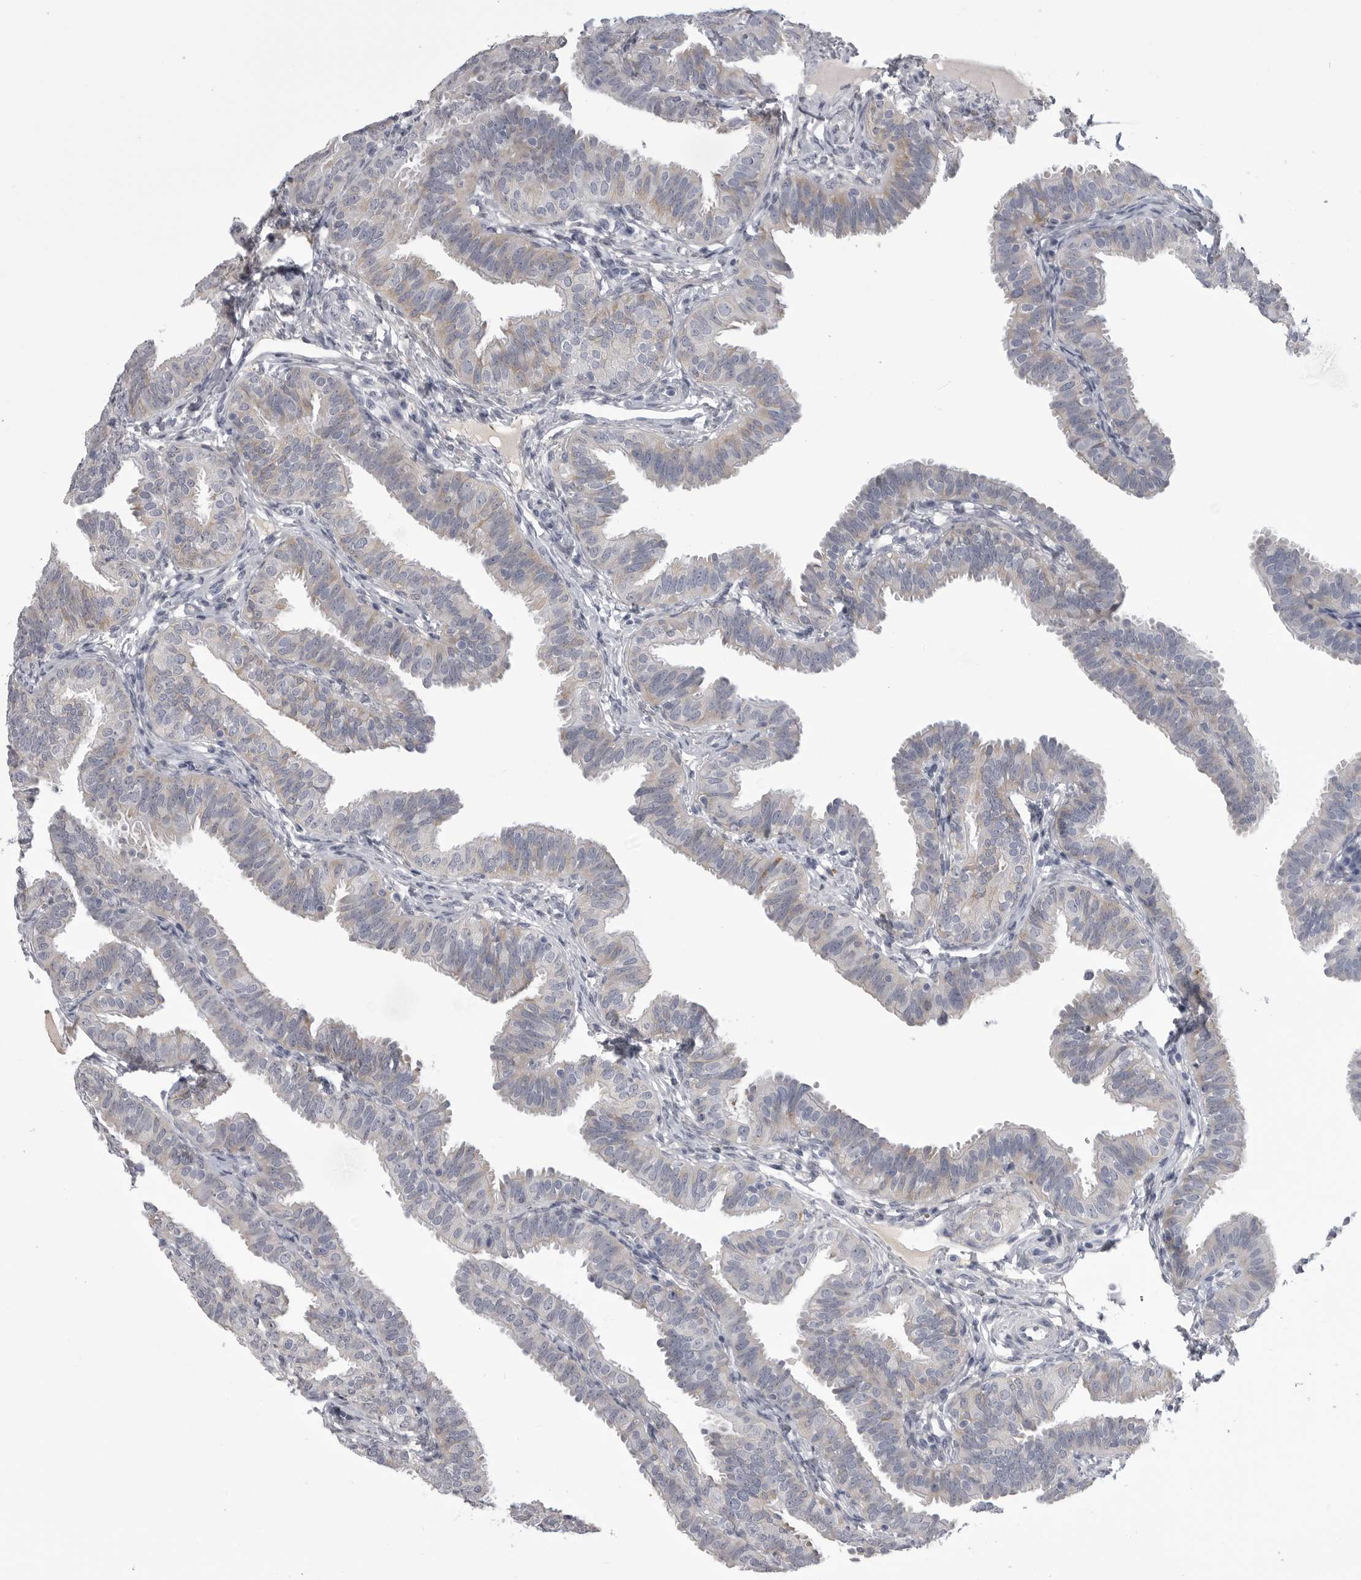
{"staining": {"intensity": "negative", "quantity": "none", "location": "none"}, "tissue": "fallopian tube", "cell_type": "Glandular cells", "image_type": "normal", "snomed": [{"axis": "morphology", "description": "Normal tissue, NOS"}, {"axis": "topography", "description": "Fallopian tube"}], "caption": "IHC of unremarkable fallopian tube exhibits no expression in glandular cells. Nuclei are stained in blue.", "gene": "FKBP2", "patient": {"sex": "female", "age": 35}}